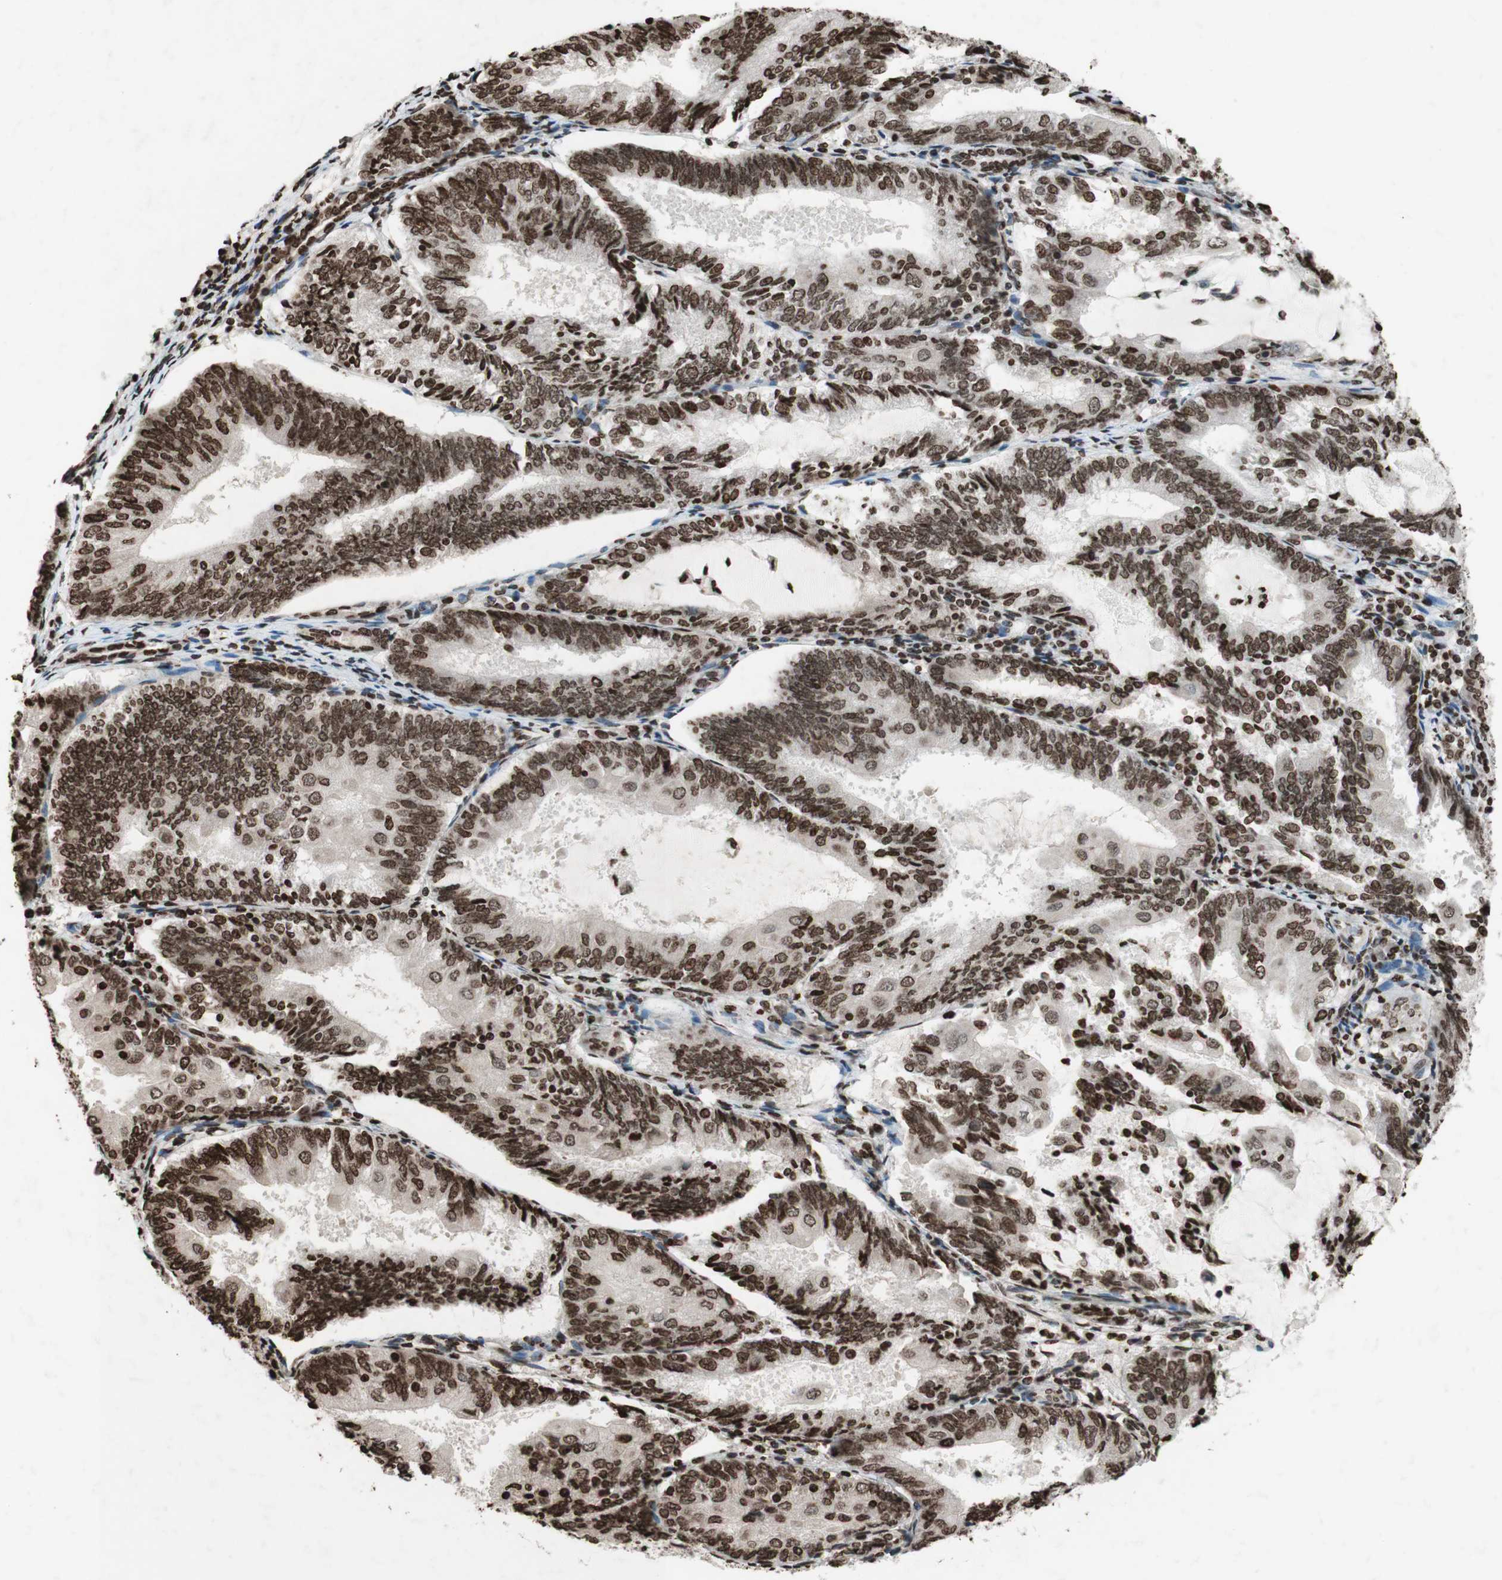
{"staining": {"intensity": "moderate", "quantity": ">75%", "location": "nuclear"}, "tissue": "endometrial cancer", "cell_type": "Tumor cells", "image_type": "cancer", "snomed": [{"axis": "morphology", "description": "Adenocarcinoma, NOS"}, {"axis": "topography", "description": "Endometrium"}], "caption": "Endometrial cancer (adenocarcinoma) stained with a brown dye shows moderate nuclear positive staining in approximately >75% of tumor cells.", "gene": "NCOA3", "patient": {"sex": "female", "age": 81}}